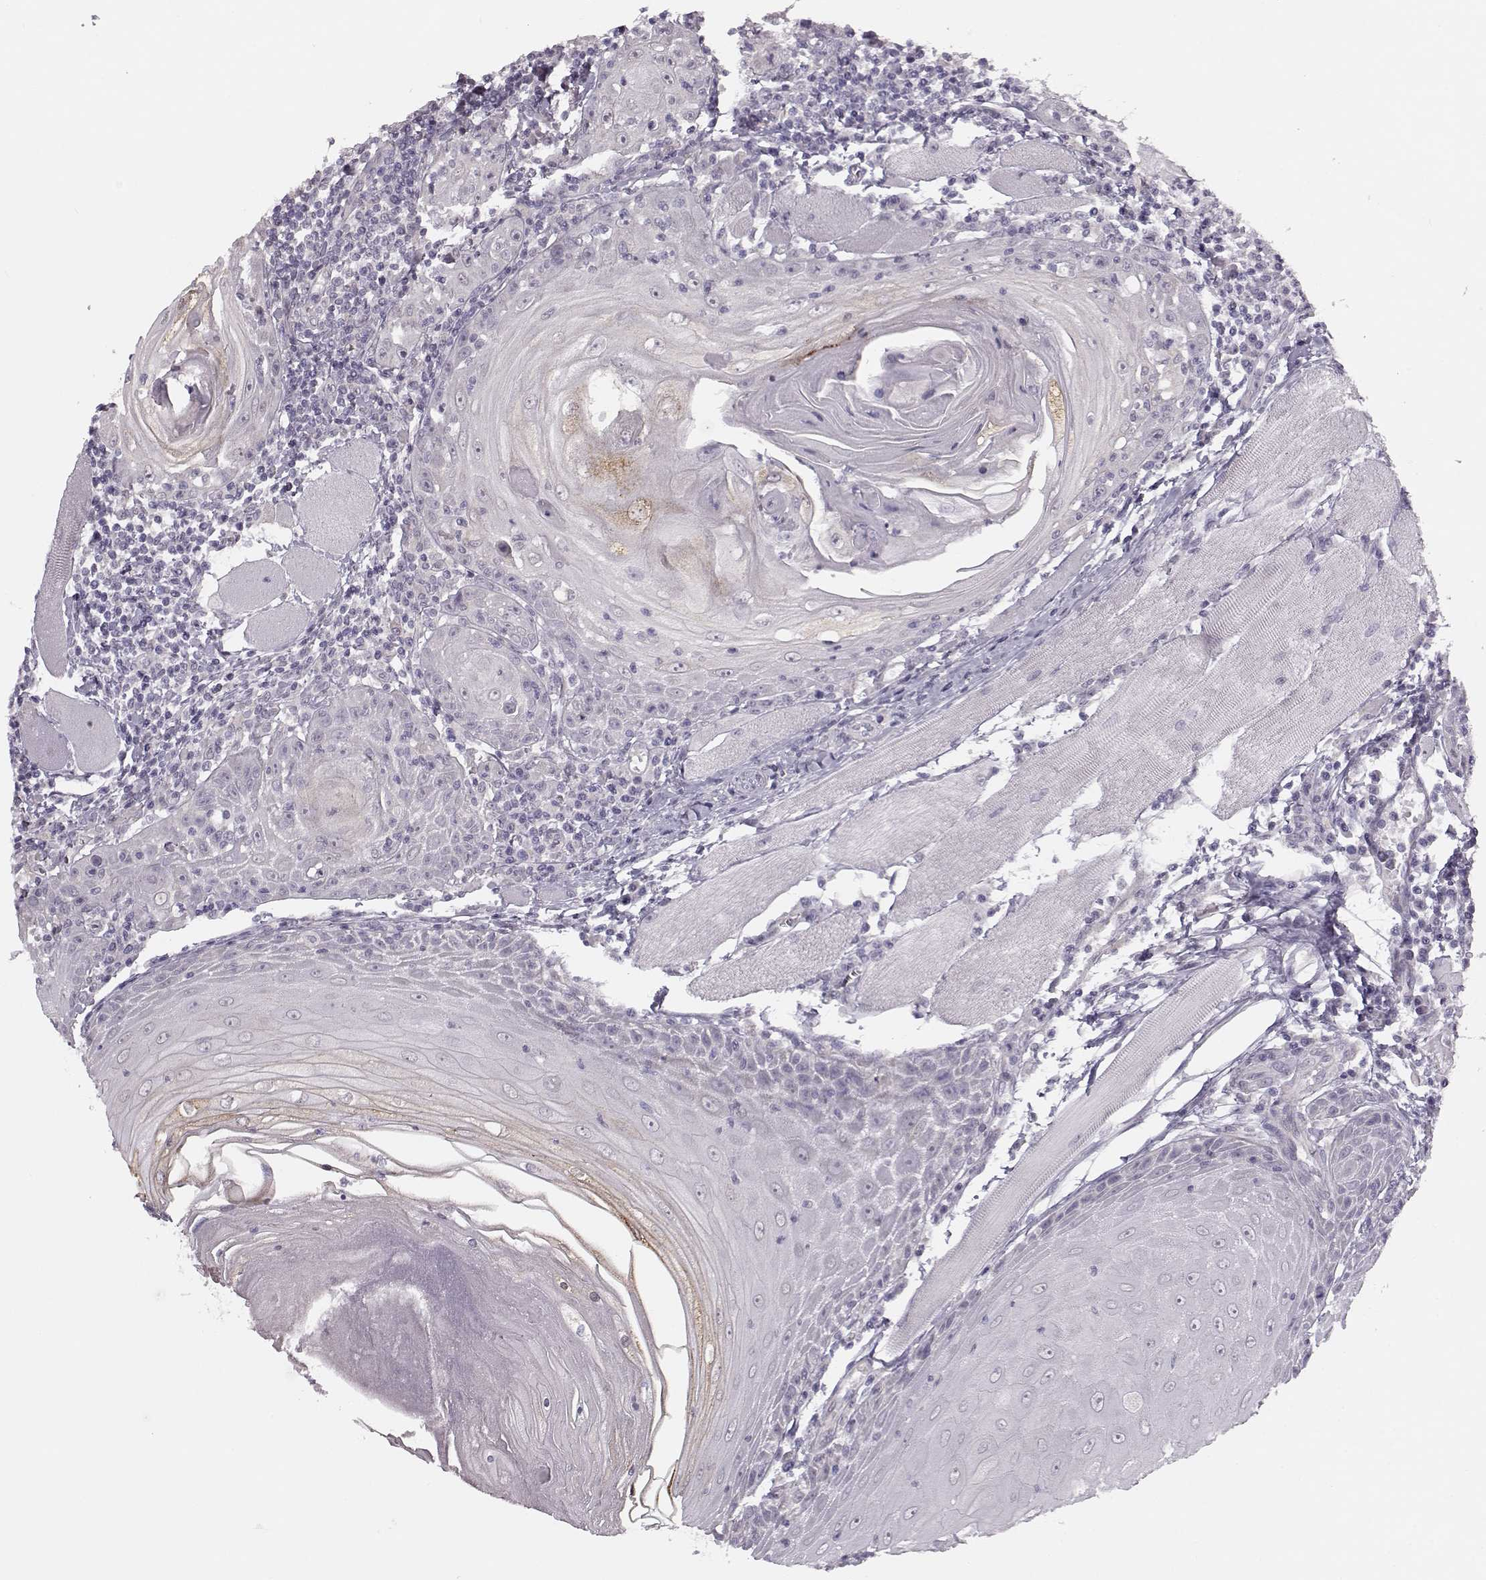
{"staining": {"intensity": "negative", "quantity": "none", "location": "none"}, "tissue": "head and neck cancer", "cell_type": "Tumor cells", "image_type": "cancer", "snomed": [{"axis": "morphology", "description": "Normal tissue, NOS"}, {"axis": "morphology", "description": "Squamous cell carcinoma, NOS"}, {"axis": "topography", "description": "Oral tissue"}, {"axis": "topography", "description": "Head-Neck"}], "caption": "An immunohistochemistry (IHC) histopathology image of head and neck cancer (squamous cell carcinoma) is shown. There is no staining in tumor cells of head and neck cancer (squamous cell carcinoma).", "gene": "MAP6D1", "patient": {"sex": "male", "age": 52}}